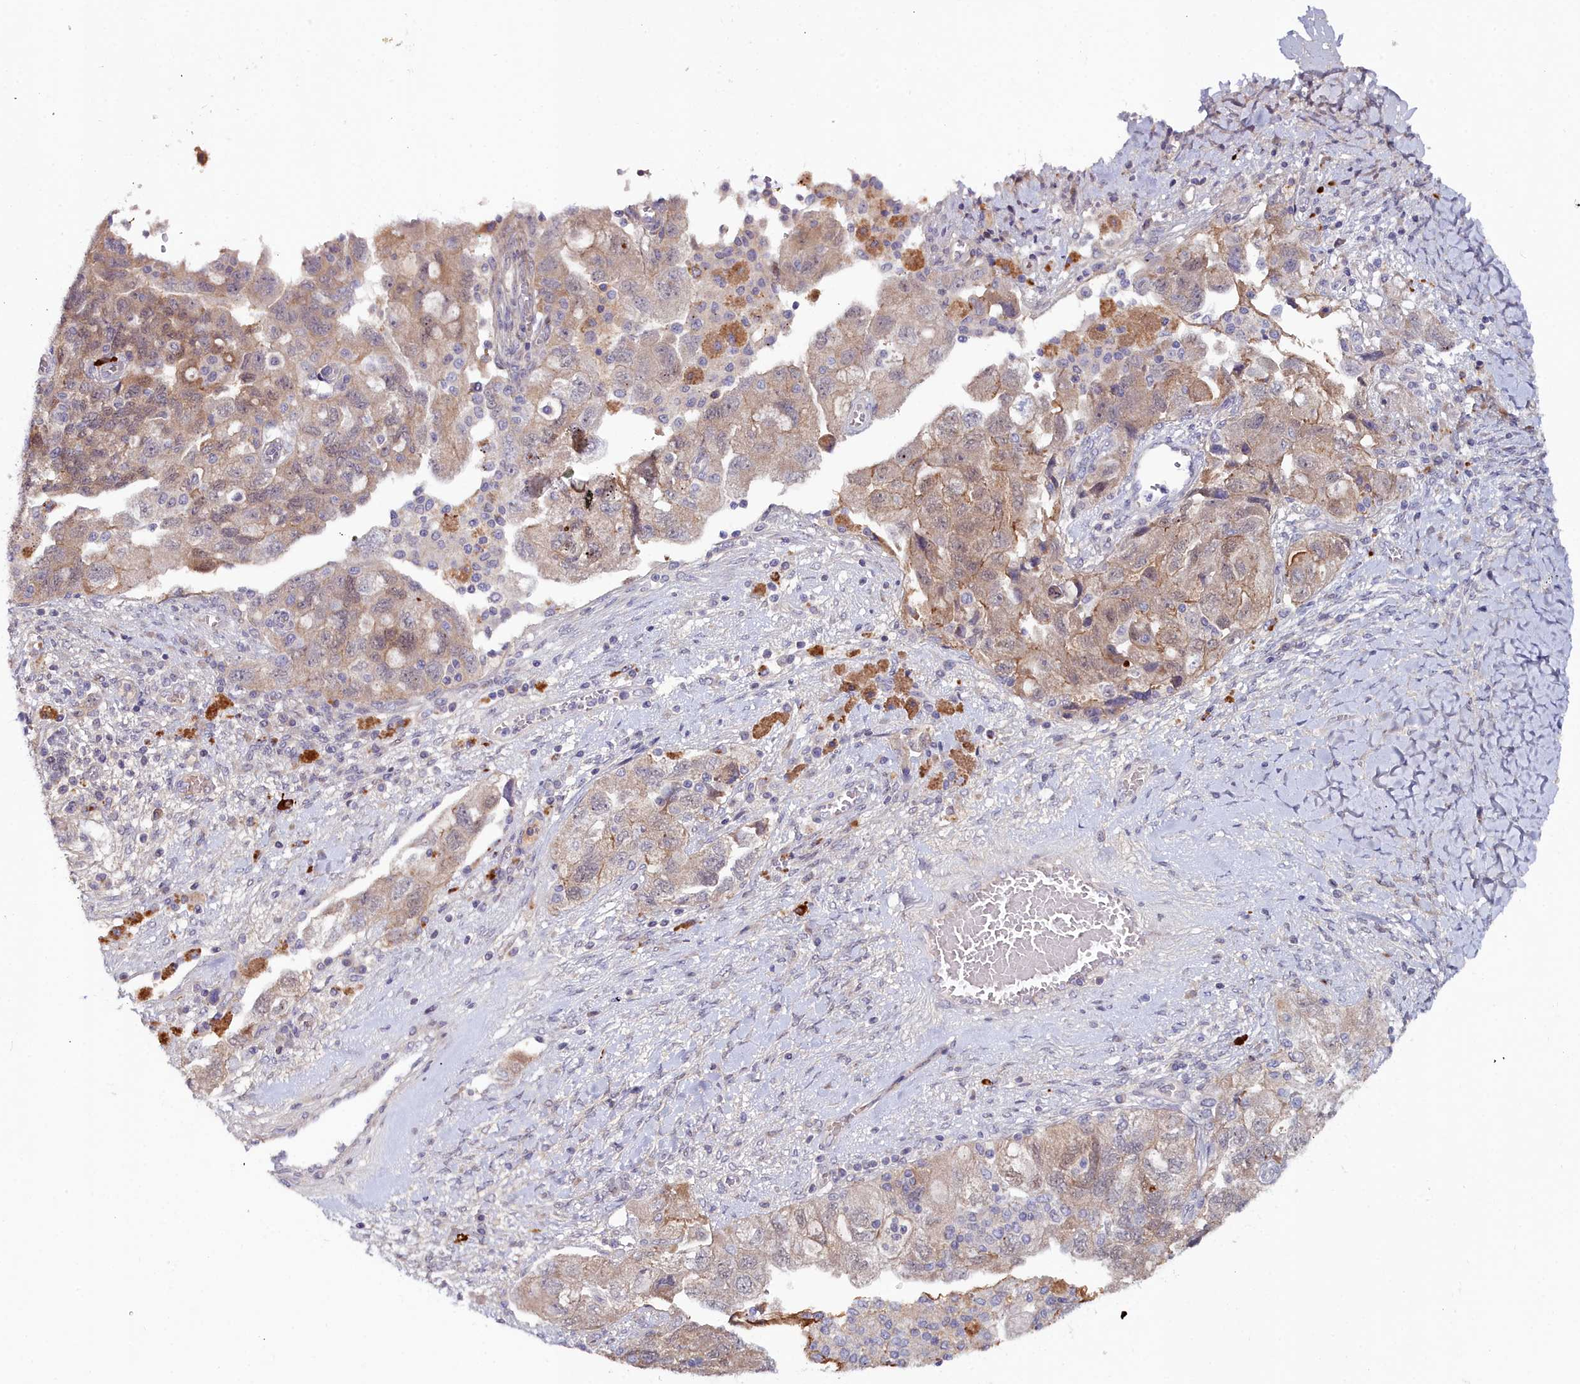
{"staining": {"intensity": "moderate", "quantity": "<25%", "location": "cytoplasmic/membranous,nuclear"}, "tissue": "ovarian cancer", "cell_type": "Tumor cells", "image_type": "cancer", "snomed": [{"axis": "morphology", "description": "Carcinoma, NOS"}, {"axis": "morphology", "description": "Cystadenocarcinoma, serous, NOS"}, {"axis": "topography", "description": "Ovary"}], "caption": "A histopathology image showing moderate cytoplasmic/membranous and nuclear staining in about <25% of tumor cells in ovarian cancer, as visualized by brown immunohistochemical staining.", "gene": "KCTD18", "patient": {"sex": "female", "age": 69}}